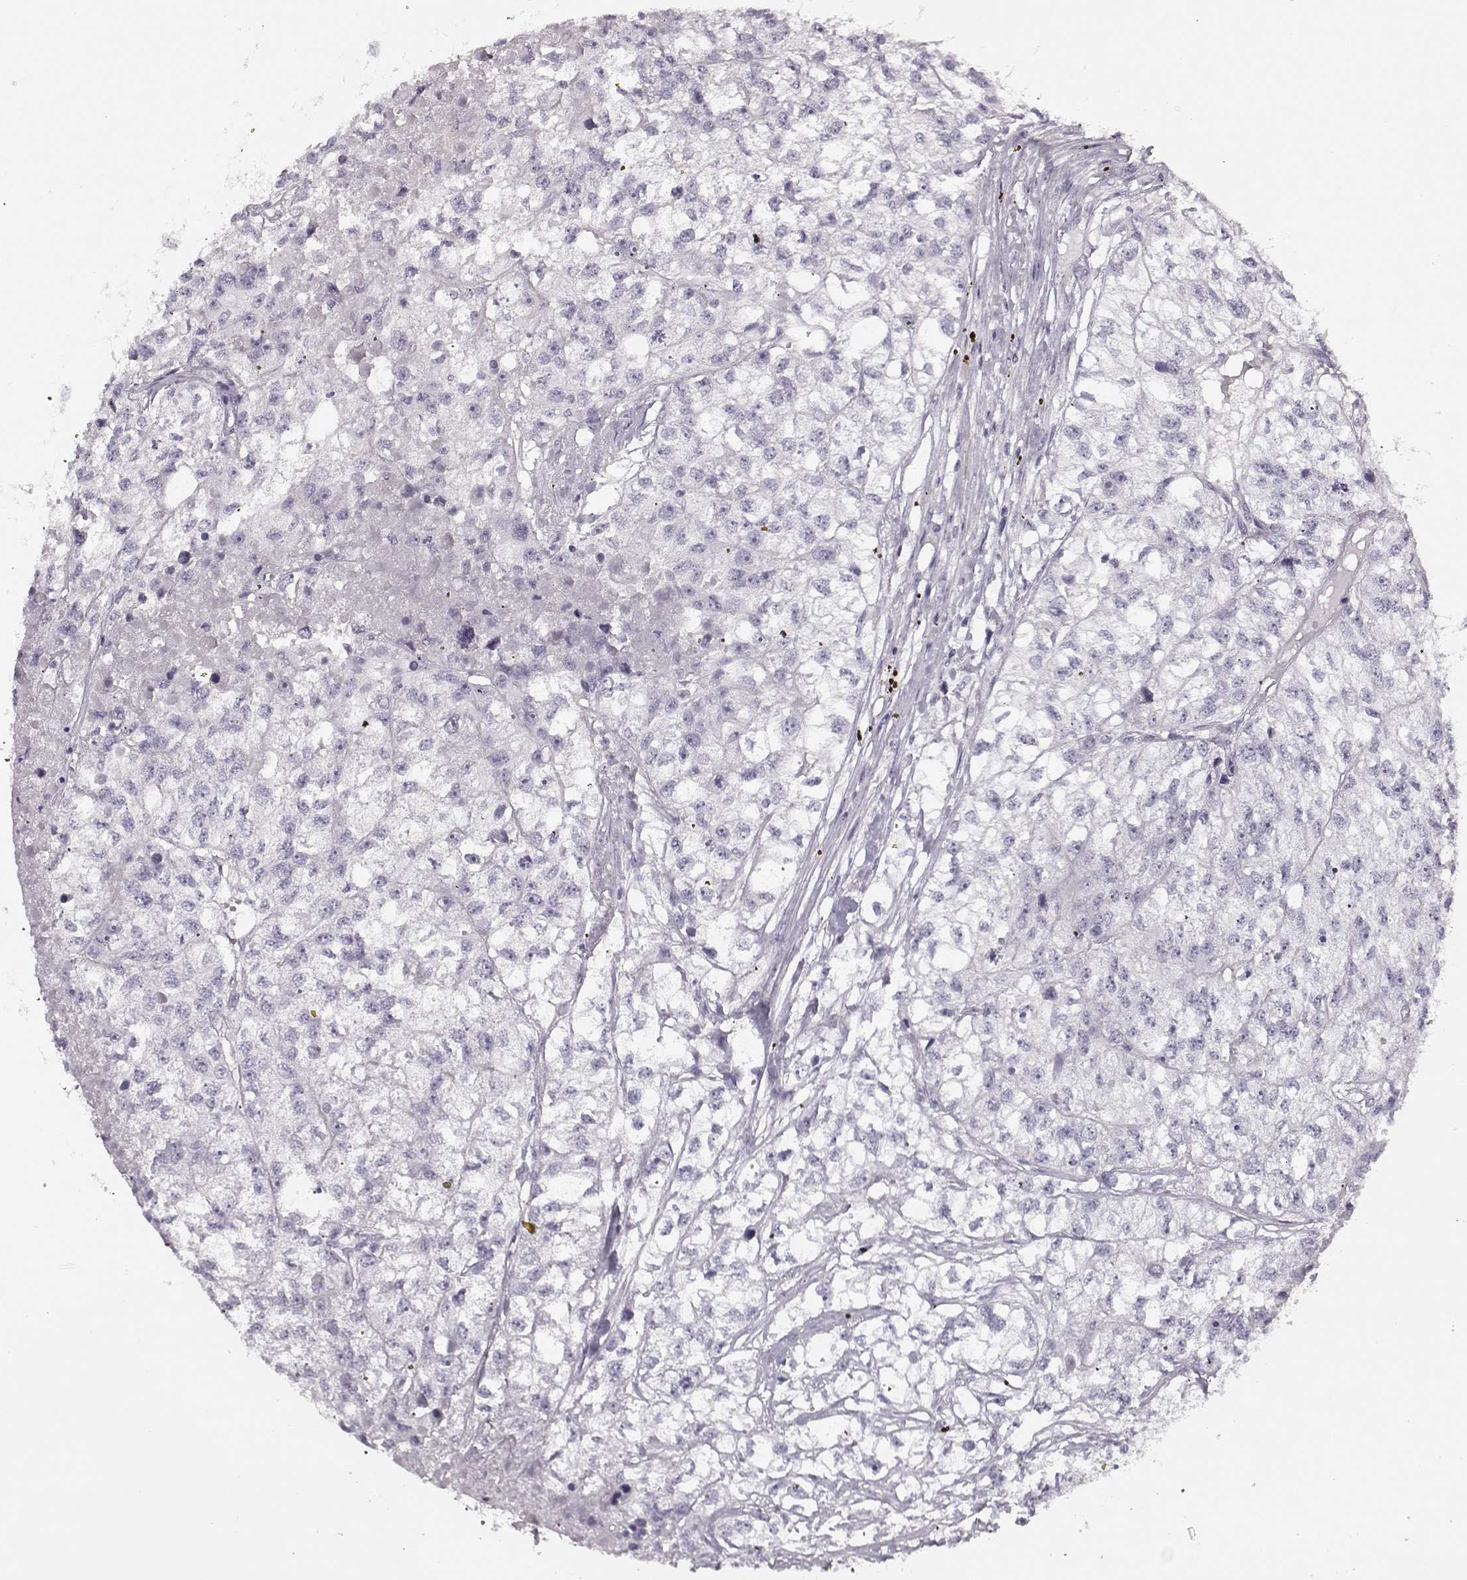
{"staining": {"intensity": "negative", "quantity": "none", "location": "none"}, "tissue": "renal cancer", "cell_type": "Tumor cells", "image_type": "cancer", "snomed": [{"axis": "morphology", "description": "Adenocarcinoma, NOS"}, {"axis": "topography", "description": "Kidney"}], "caption": "There is no significant expression in tumor cells of renal cancer.", "gene": "PNMT", "patient": {"sex": "male", "age": 56}}